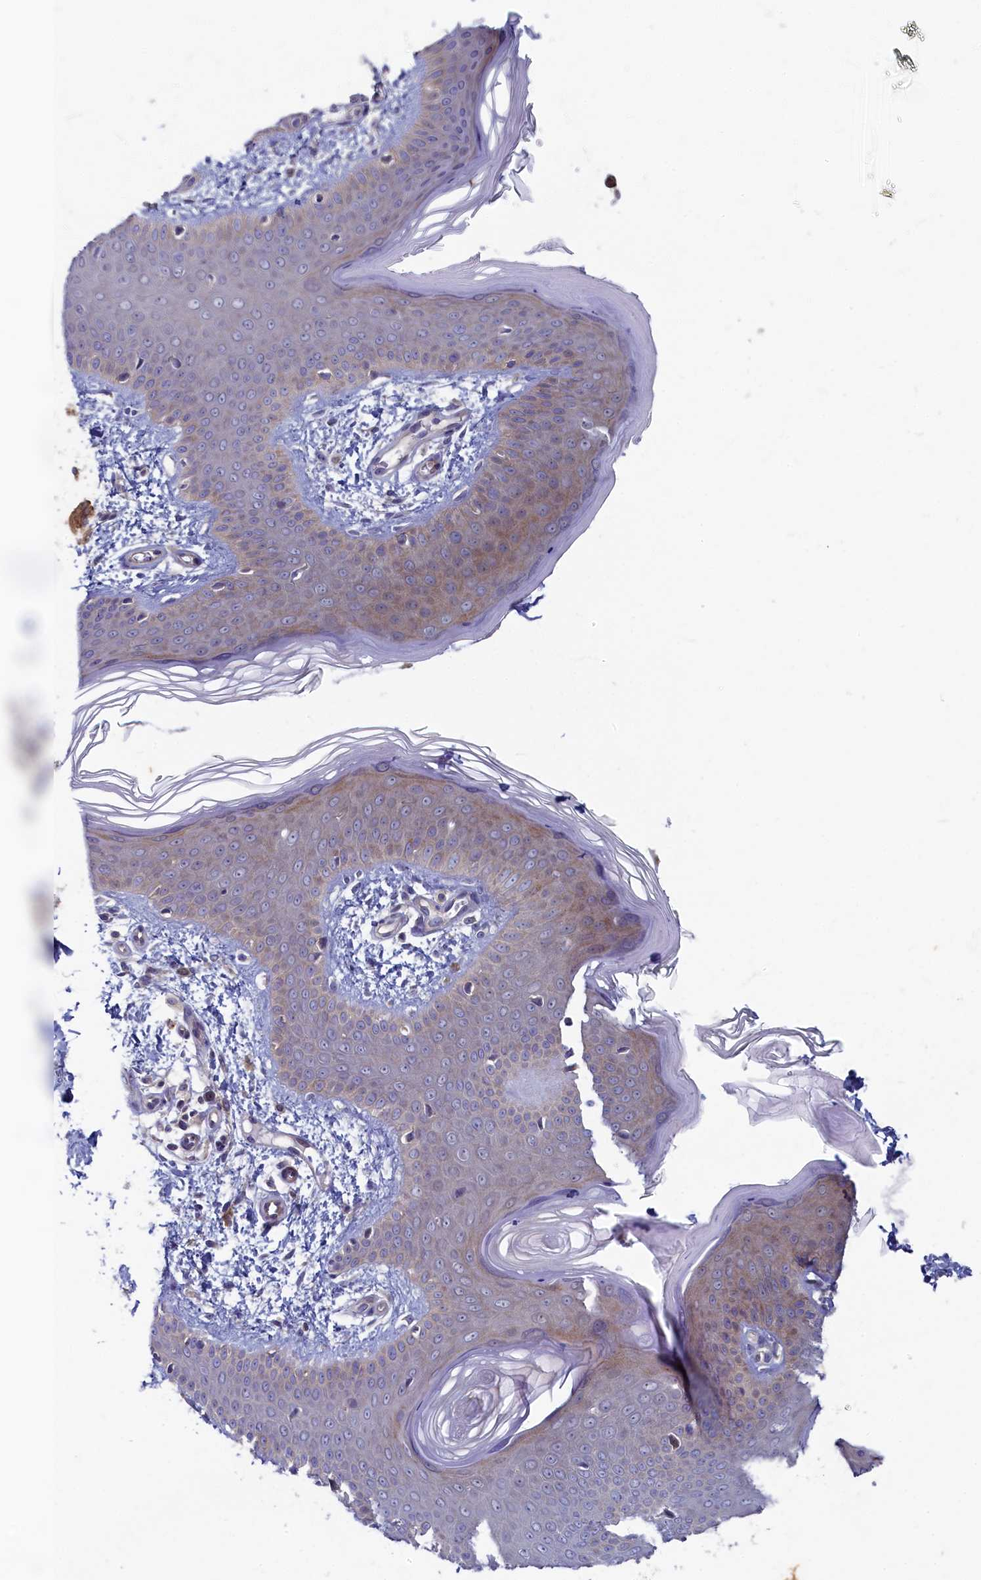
{"staining": {"intensity": "negative", "quantity": "none", "location": "none"}, "tissue": "skin", "cell_type": "Fibroblasts", "image_type": "normal", "snomed": [{"axis": "morphology", "description": "Normal tissue, NOS"}, {"axis": "topography", "description": "Skin"}], "caption": "This is a micrograph of immunohistochemistry staining of unremarkable skin, which shows no expression in fibroblasts. (DAB IHC visualized using brightfield microscopy, high magnification).", "gene": "WDR59", "patient": {"sex": "male", "age": 37}}